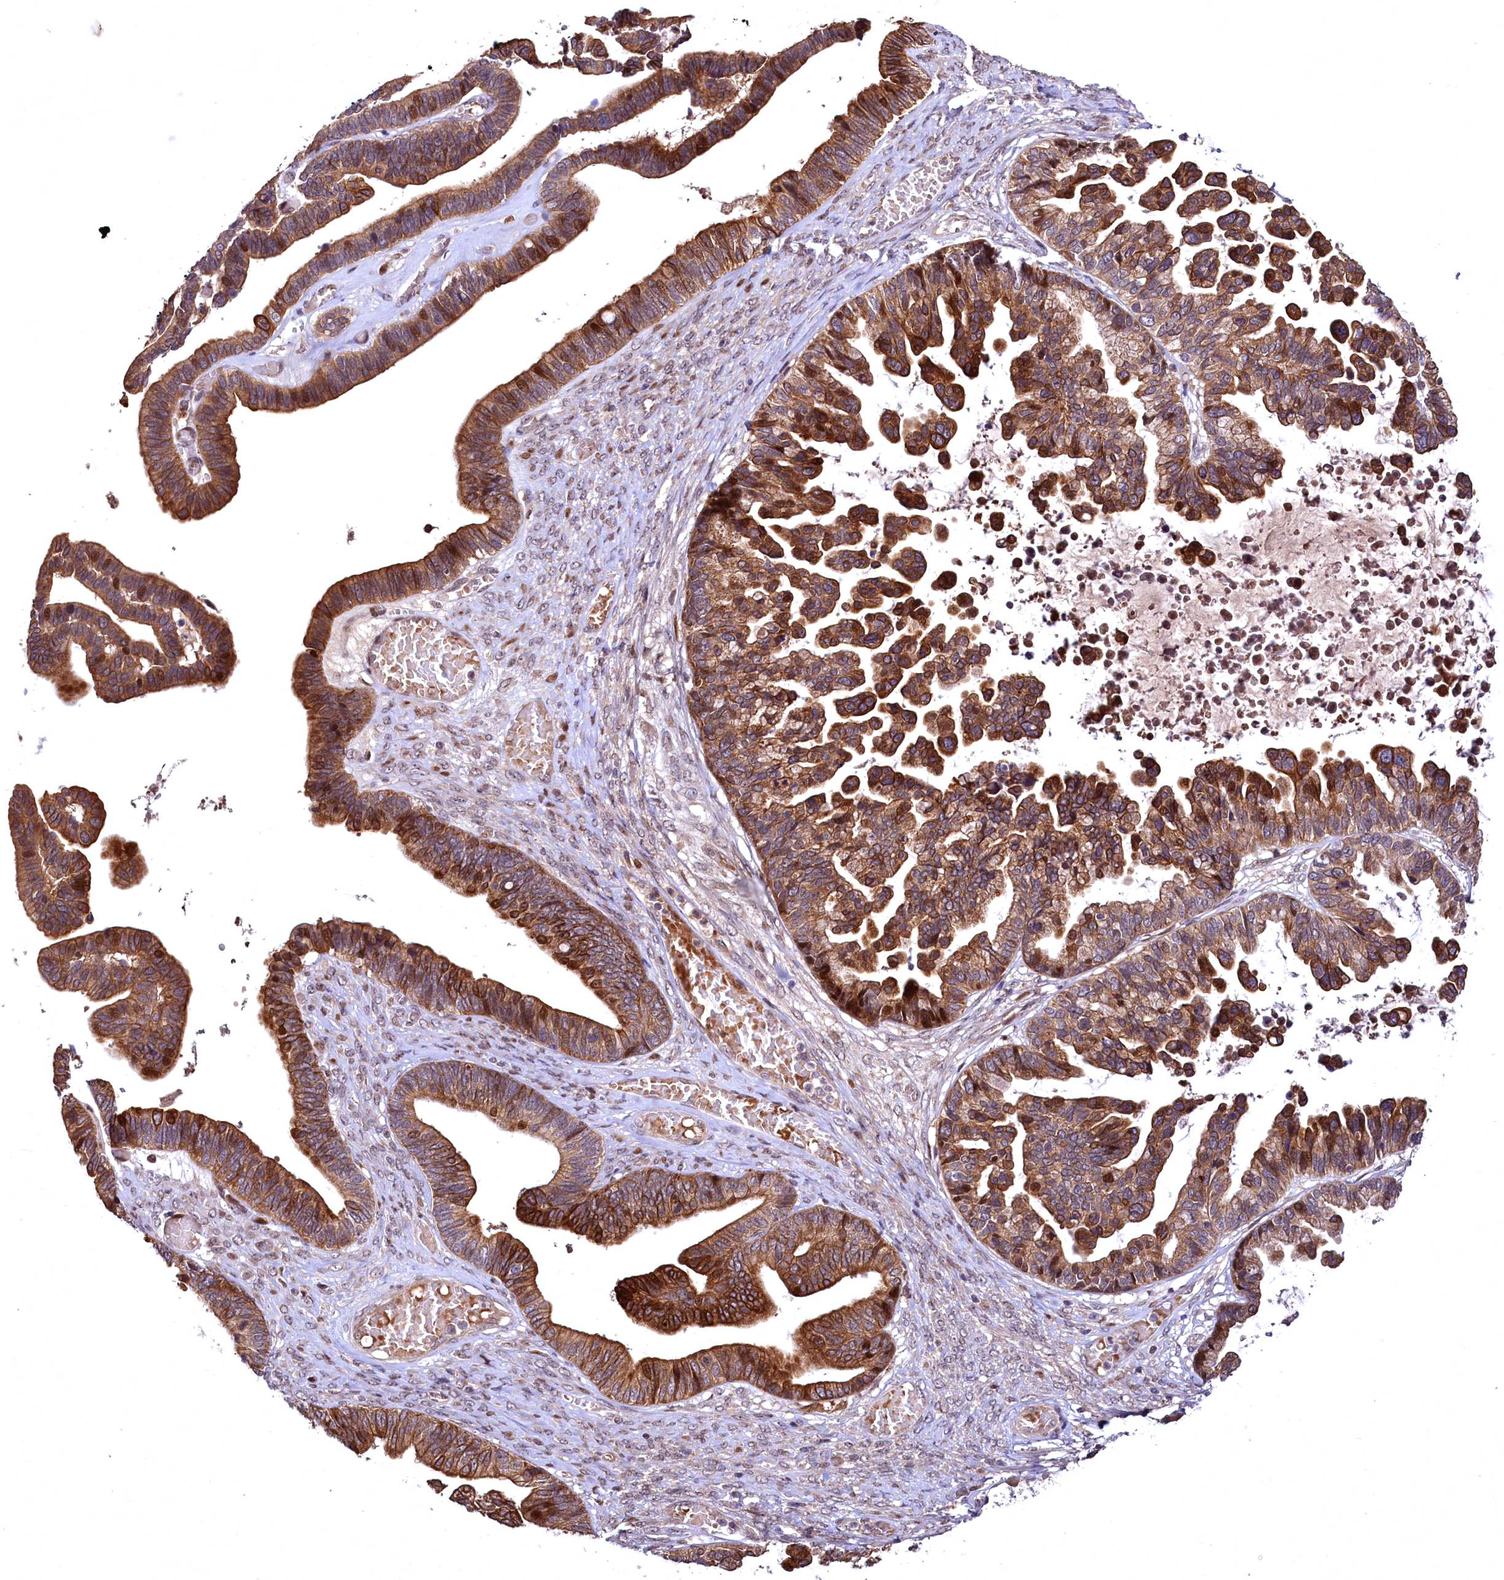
{"staining": {"intensity": "strong", "quantity": ">75%", "location": "cytoplasmic/membranous,nuclear"}, "tissue": "ovarian cancer", "cell_type": "Tumor cells", "image_type": "cancer", "snomed": [{"axis": "morphology", "description": "Cystadenocarcinoma, serous, NOS"}, {"axis": "topography", "description": "Ovary"}], "caption": "Protein positivity by immunohistochemistry displays strong cytoplasmic/membranous and nuclear expression in approximately >75% of tumor cells in ovarian cancer.", "gene": "N4BP2L1", "patient": {"sex": "female", "age": 56}}